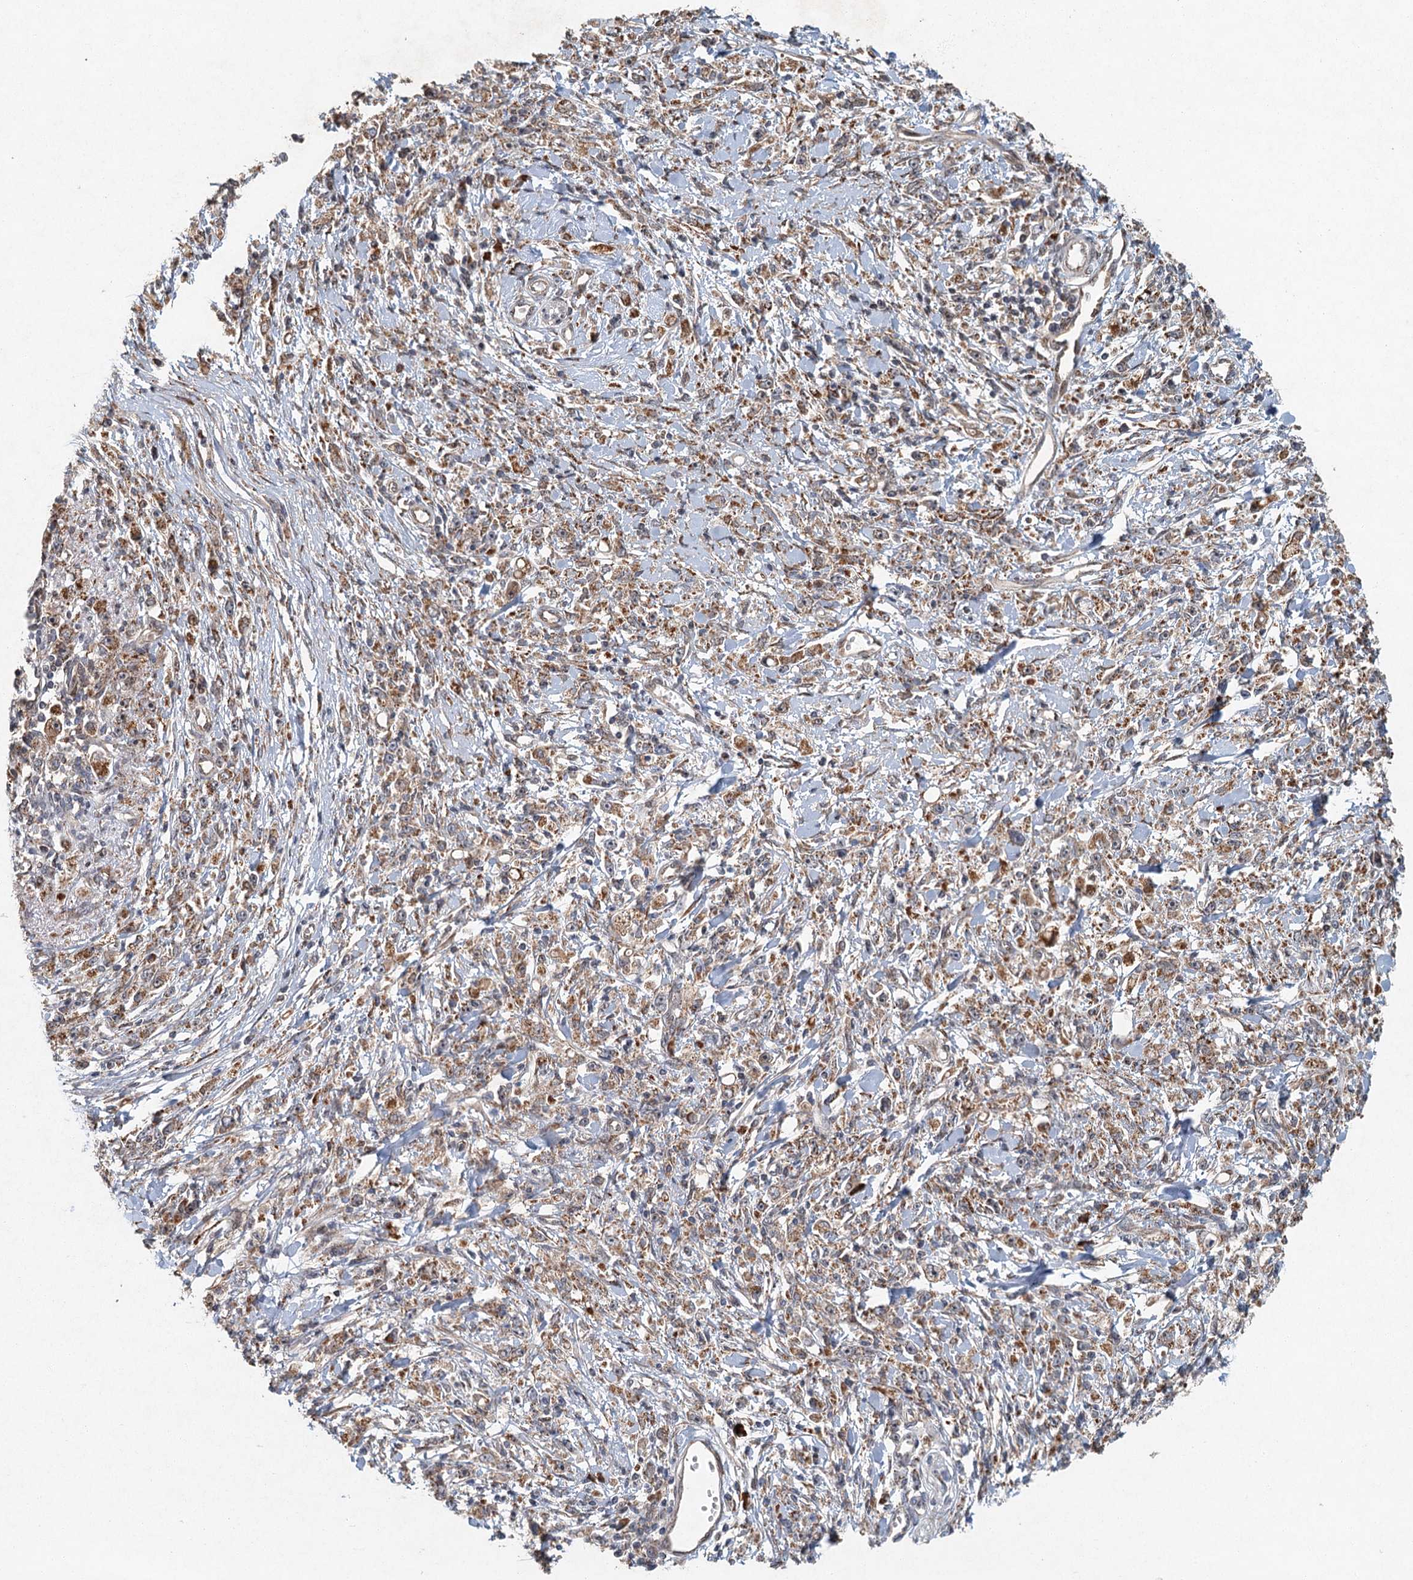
{"staining": {"intensity": "moderate", "quantity": ">75%", "location": "cytoplasmic/membranous"}, "tissue": "stomach cancer", "cell_type": "Tumor cells", "image_type": "cancer", "snomed": [{"axis": "morphology", "description": "Adenocarcinoma, NOS"}, {"axis": "topography", "description": "Stomach"}], "caption": "Human stomach cancer (adenocarcinoma) stained with a protein marker shows moderate staining in tumor cells.", "gene": "SRPX2", "patient": {"sex": "female", "age": 59}}